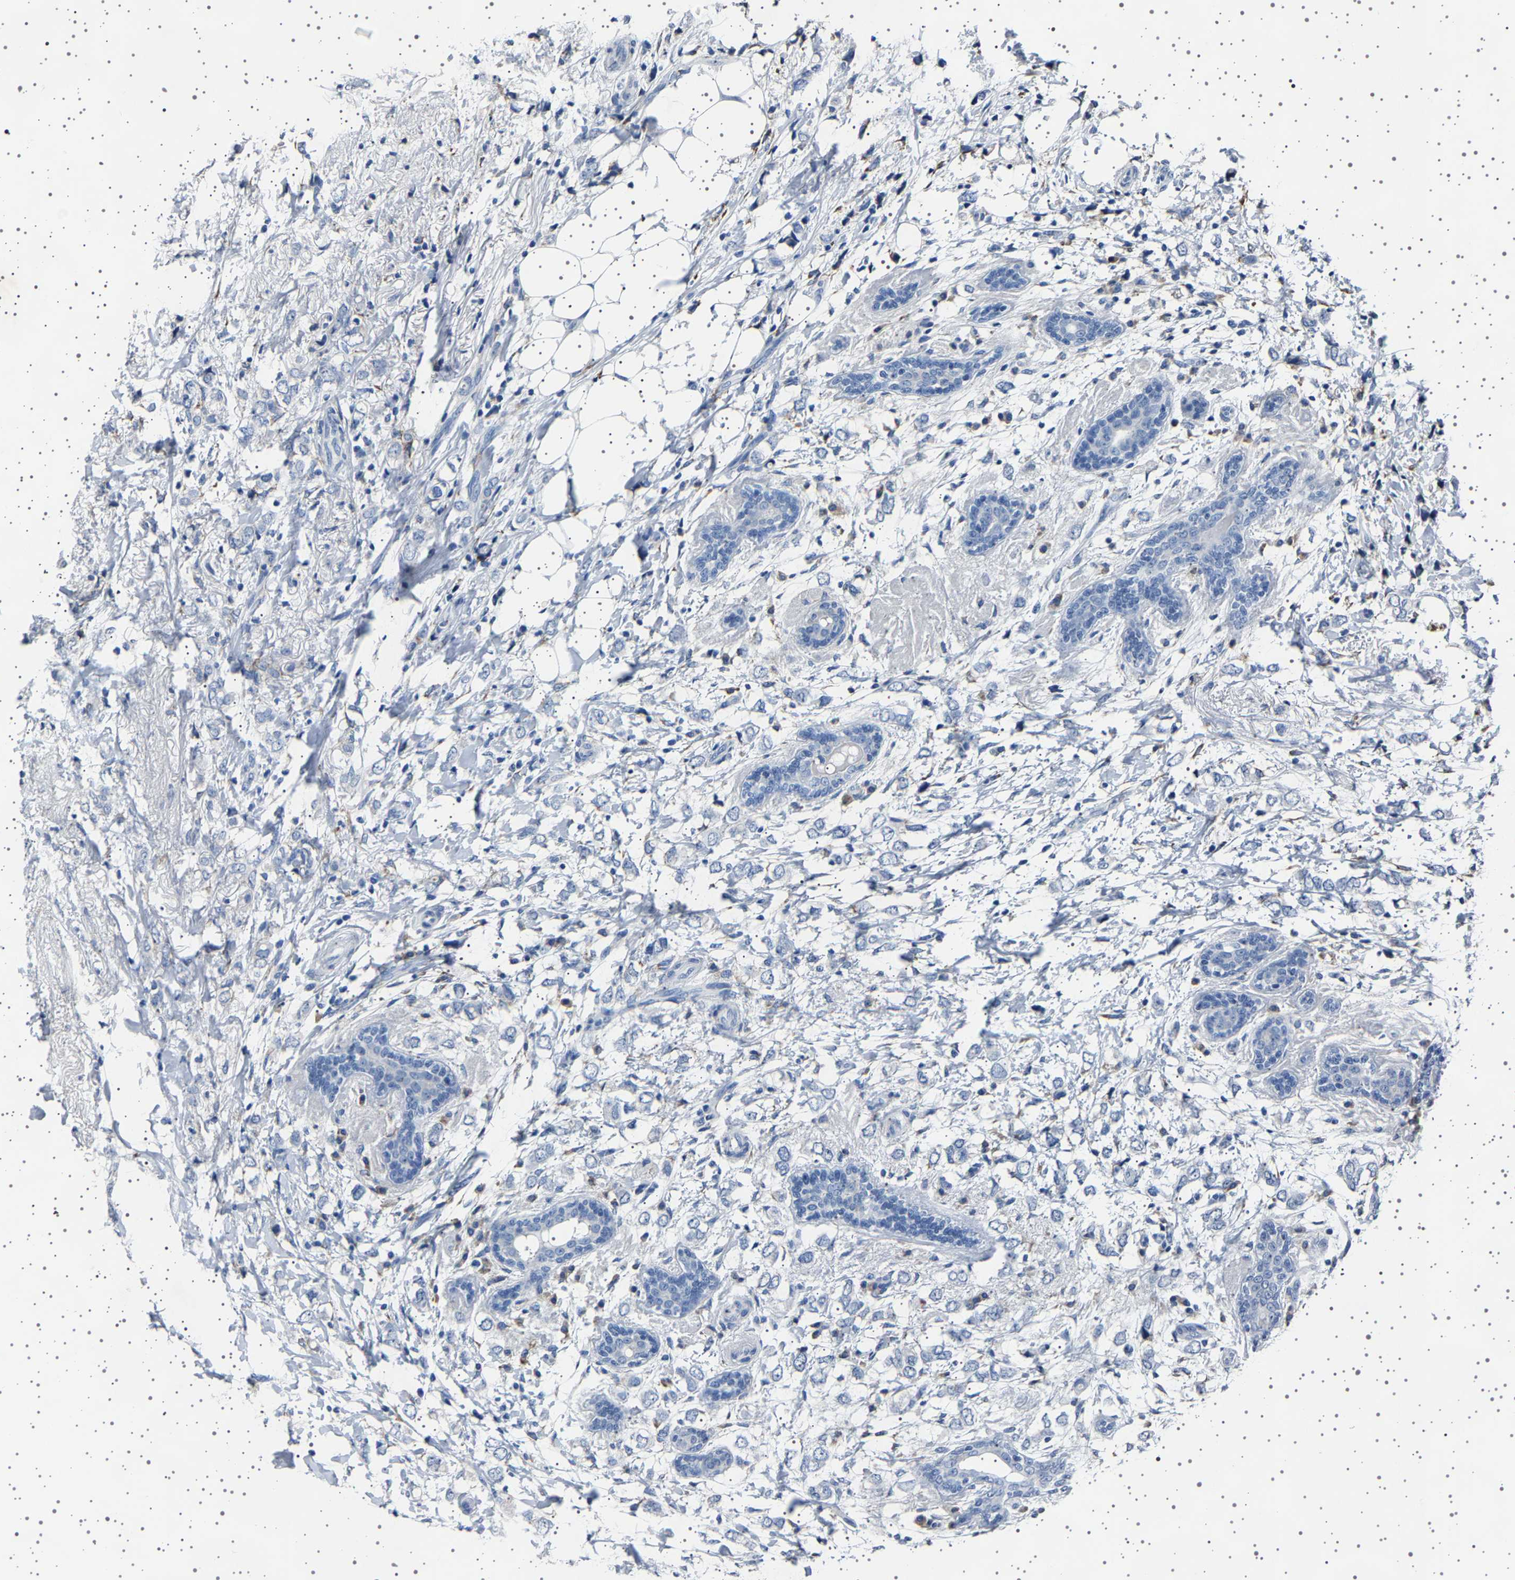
{"staining": {"intensity": "negative", "quantity": "none", "location": "none"}, "tissue": "breast cancer", "cell_type": "Tumor cells", "image_type": "cancer", "snomed": [{"axis": "morphology", "description": "Normal tissue, NOS"}, {"axis": "morphology", "description": "Lobular carcinoma"}, {"axis": "topography", "description": "Breast"}], "caption": "Histopathology image shows no significant protein positivity in tumor cells of lobular carcinoma (breast). The staining was performed using DAB to visualize the protein expression in brown, while the nuclei were stained in blue with hematoxylin (Magnification: 20x).", "gene": "FTCD", "patient": {"sex": "female", "age": 47}}